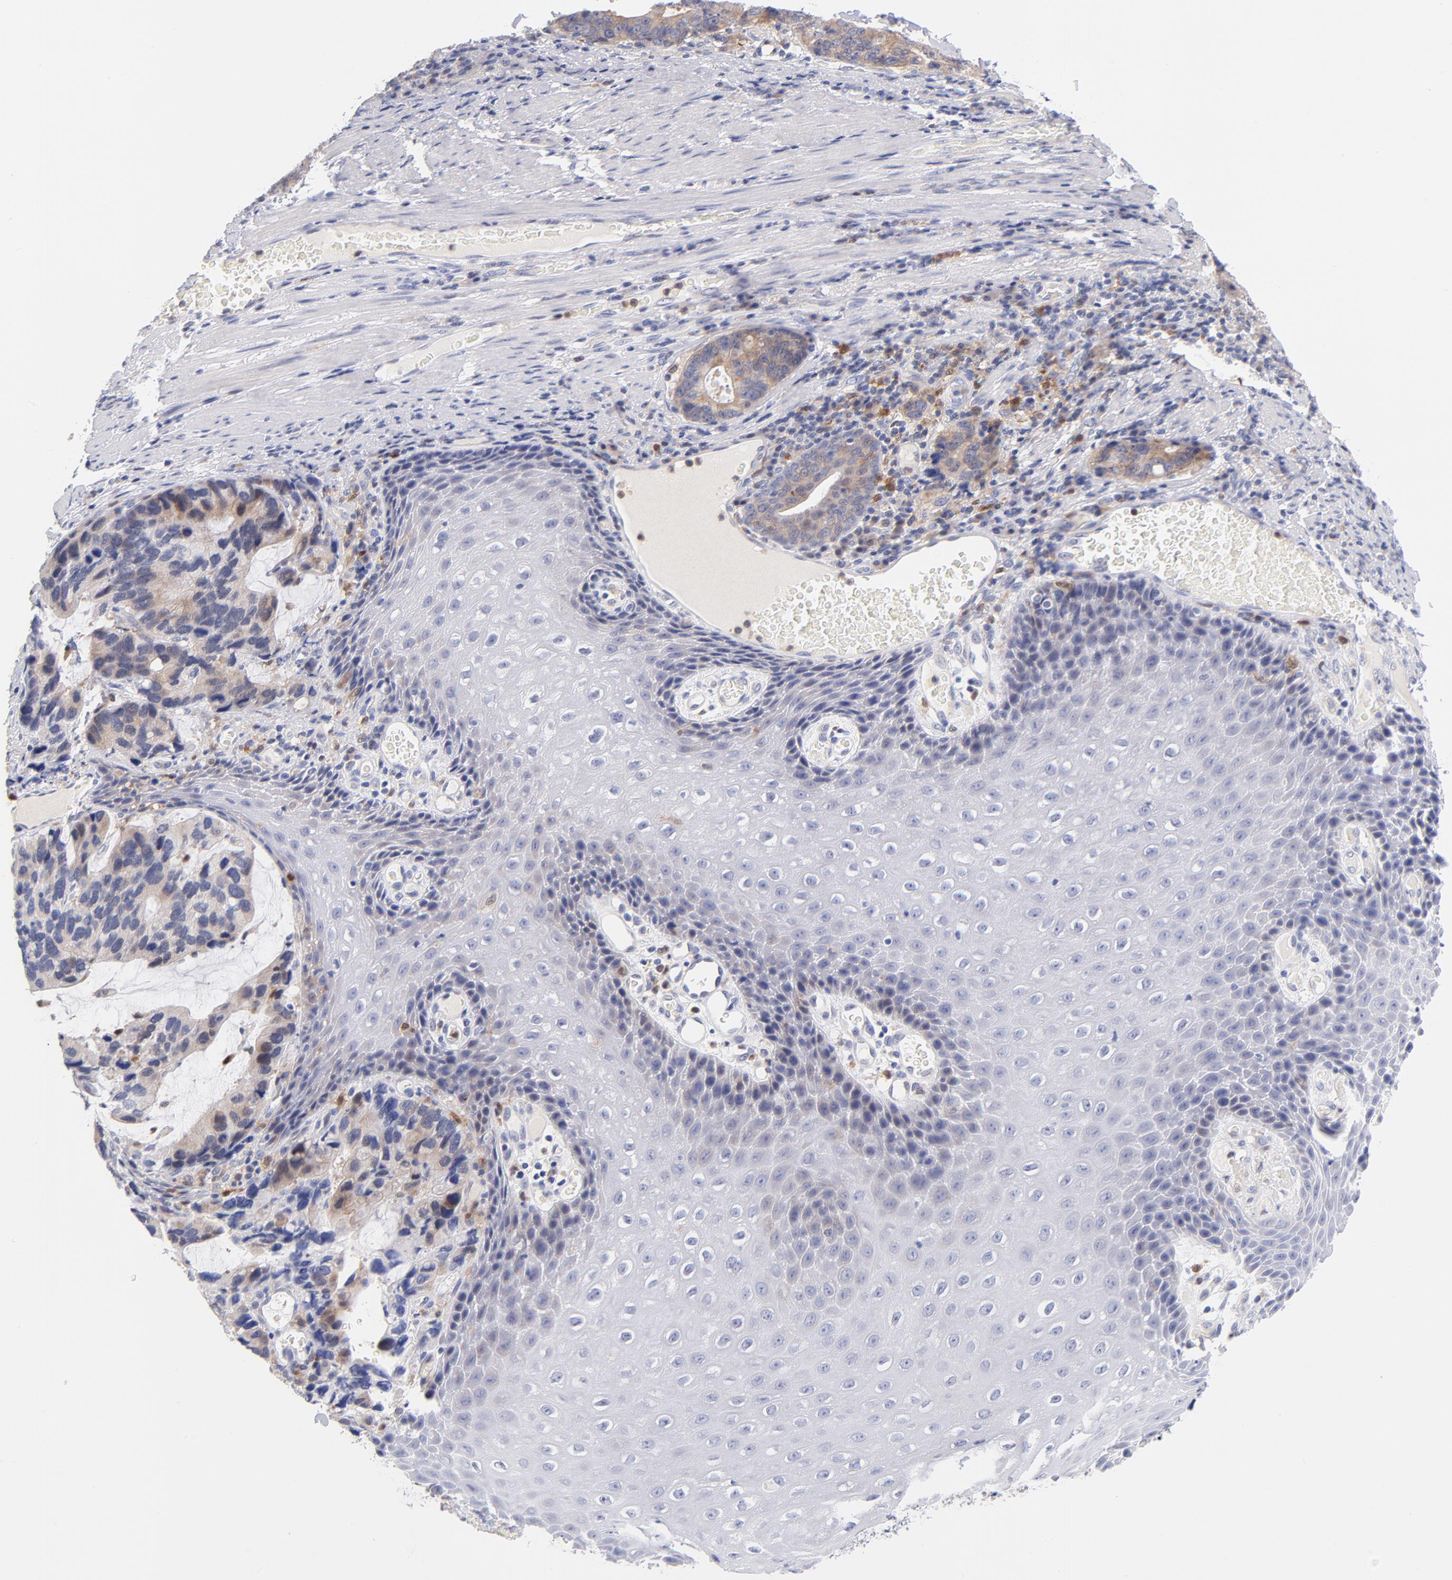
{"staining": {"intensity": "weak", "quantity": "25%-75%", "location": "cytoplasmic/membranous"}, "tissue": "stomach cancer", "cell_type": "Tumor cells", "image_type": "cancer", "snomed": [{"axis": "morphology", "description": "Adenocarcinoma, NOS"}, {"axis": "topography", "description": "Esophagus"}, {"axis": "topography", "description": "Stomach"}], "caption": "Immunohistochemical staining of human adenocarcinoma (stomach) shows weak cytoplasmic/membranous protein positivity in about 25%-75% of tumor cells. (DAB = brown stain, brightfield microscopy at high magnification).", "gene": "BID", "patient": {"sex": "male", "age": 74}}